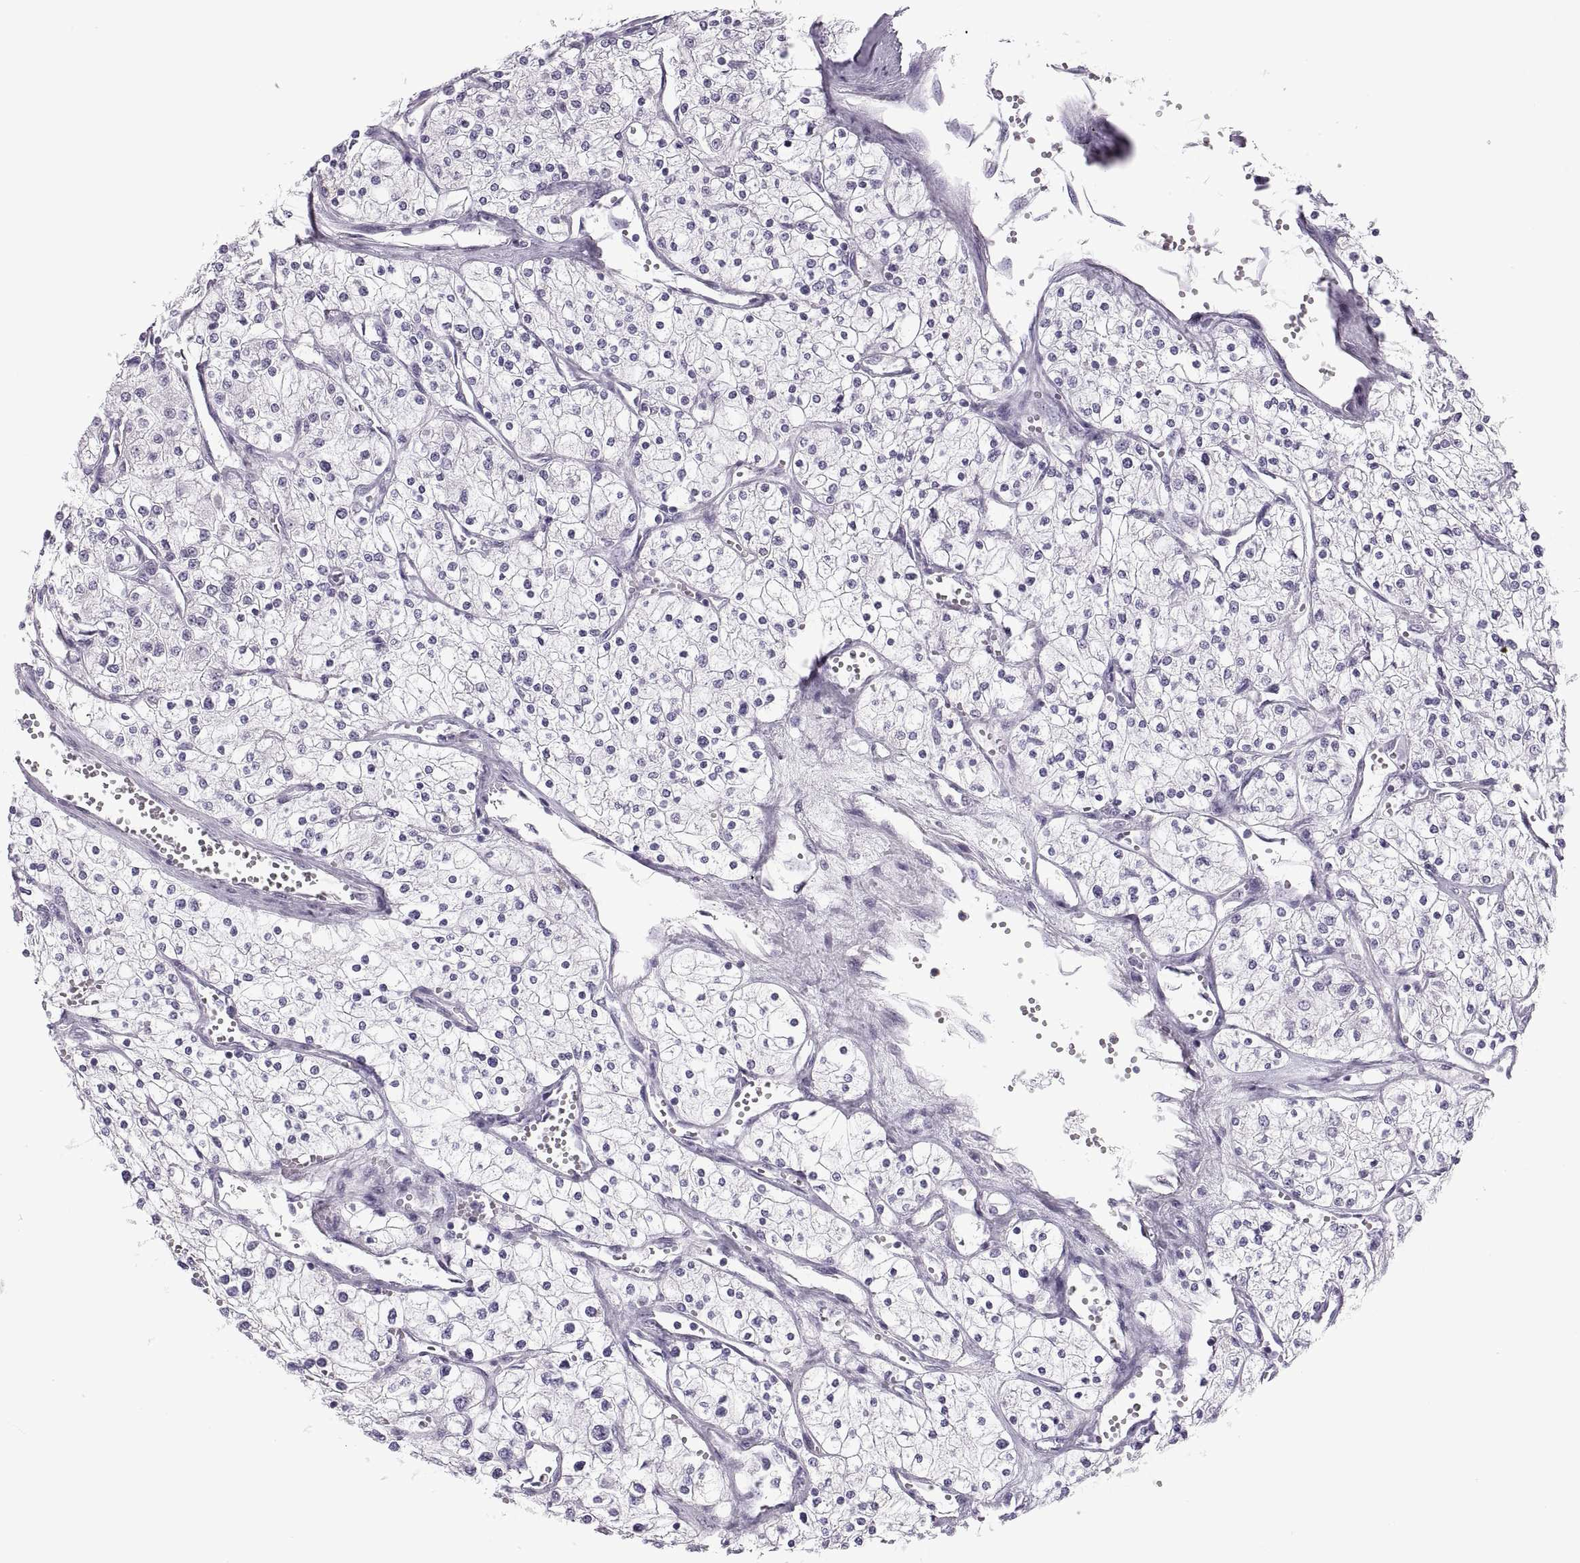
{"staining": {"intensity": "negative", "quantity": "none", "location": "none"}, "tissue": "renal cancer", "cell_type": "Tumor cells", "image_type": "cancer", "snomed": [{"axis": "morphology", "description": "Adenocarcinoma, NOS"}, {"axis": "topography", "description": "Kidney"}], "caption": "A high-resolution histopathology image shows immunohistochemistry (IHC) staining of renal adenocarcinoma, which exhibits no significant staining in tumor cells.", "gene": "C3orf22", "patient": {"sex": "male", "age": 80}}